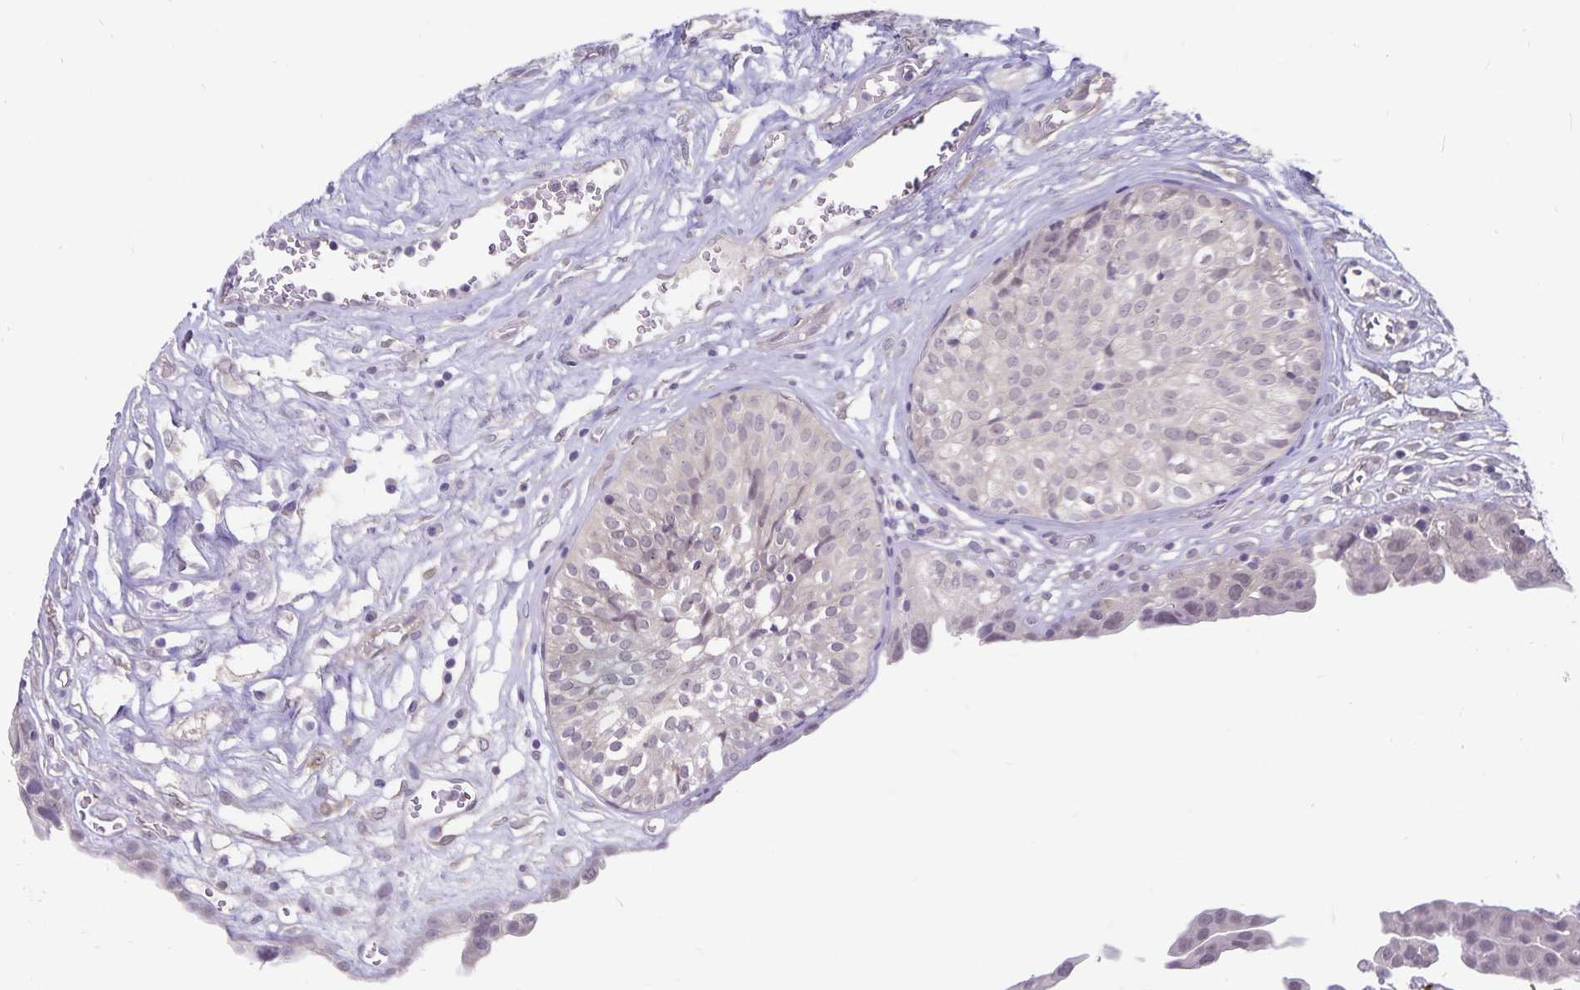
{"staining": {"intensity": "negative", "quantity": "none", "location": "none"}, "tissue": "renal cancer", "cell_type": "Tumor cells", "image_type": "cancer", "snomed": [{"axis": "morphology", "description": "Adenocarcinoma, NOS"}, {"axis": "topography", "description": "Urinary bladder"}], "caption": "DAB immunohistochemical staining of renal adenocarcinoma exhibits no significant expression in tumor cells. Brightfield microscopy of IHC stained with DAB (3,3'-diaminobenzidine) (brown) and hematoxylin (blue), captured at high magnification.", "gene": "CDKN2B", "patient": {"sex": "male", "age": 61}}